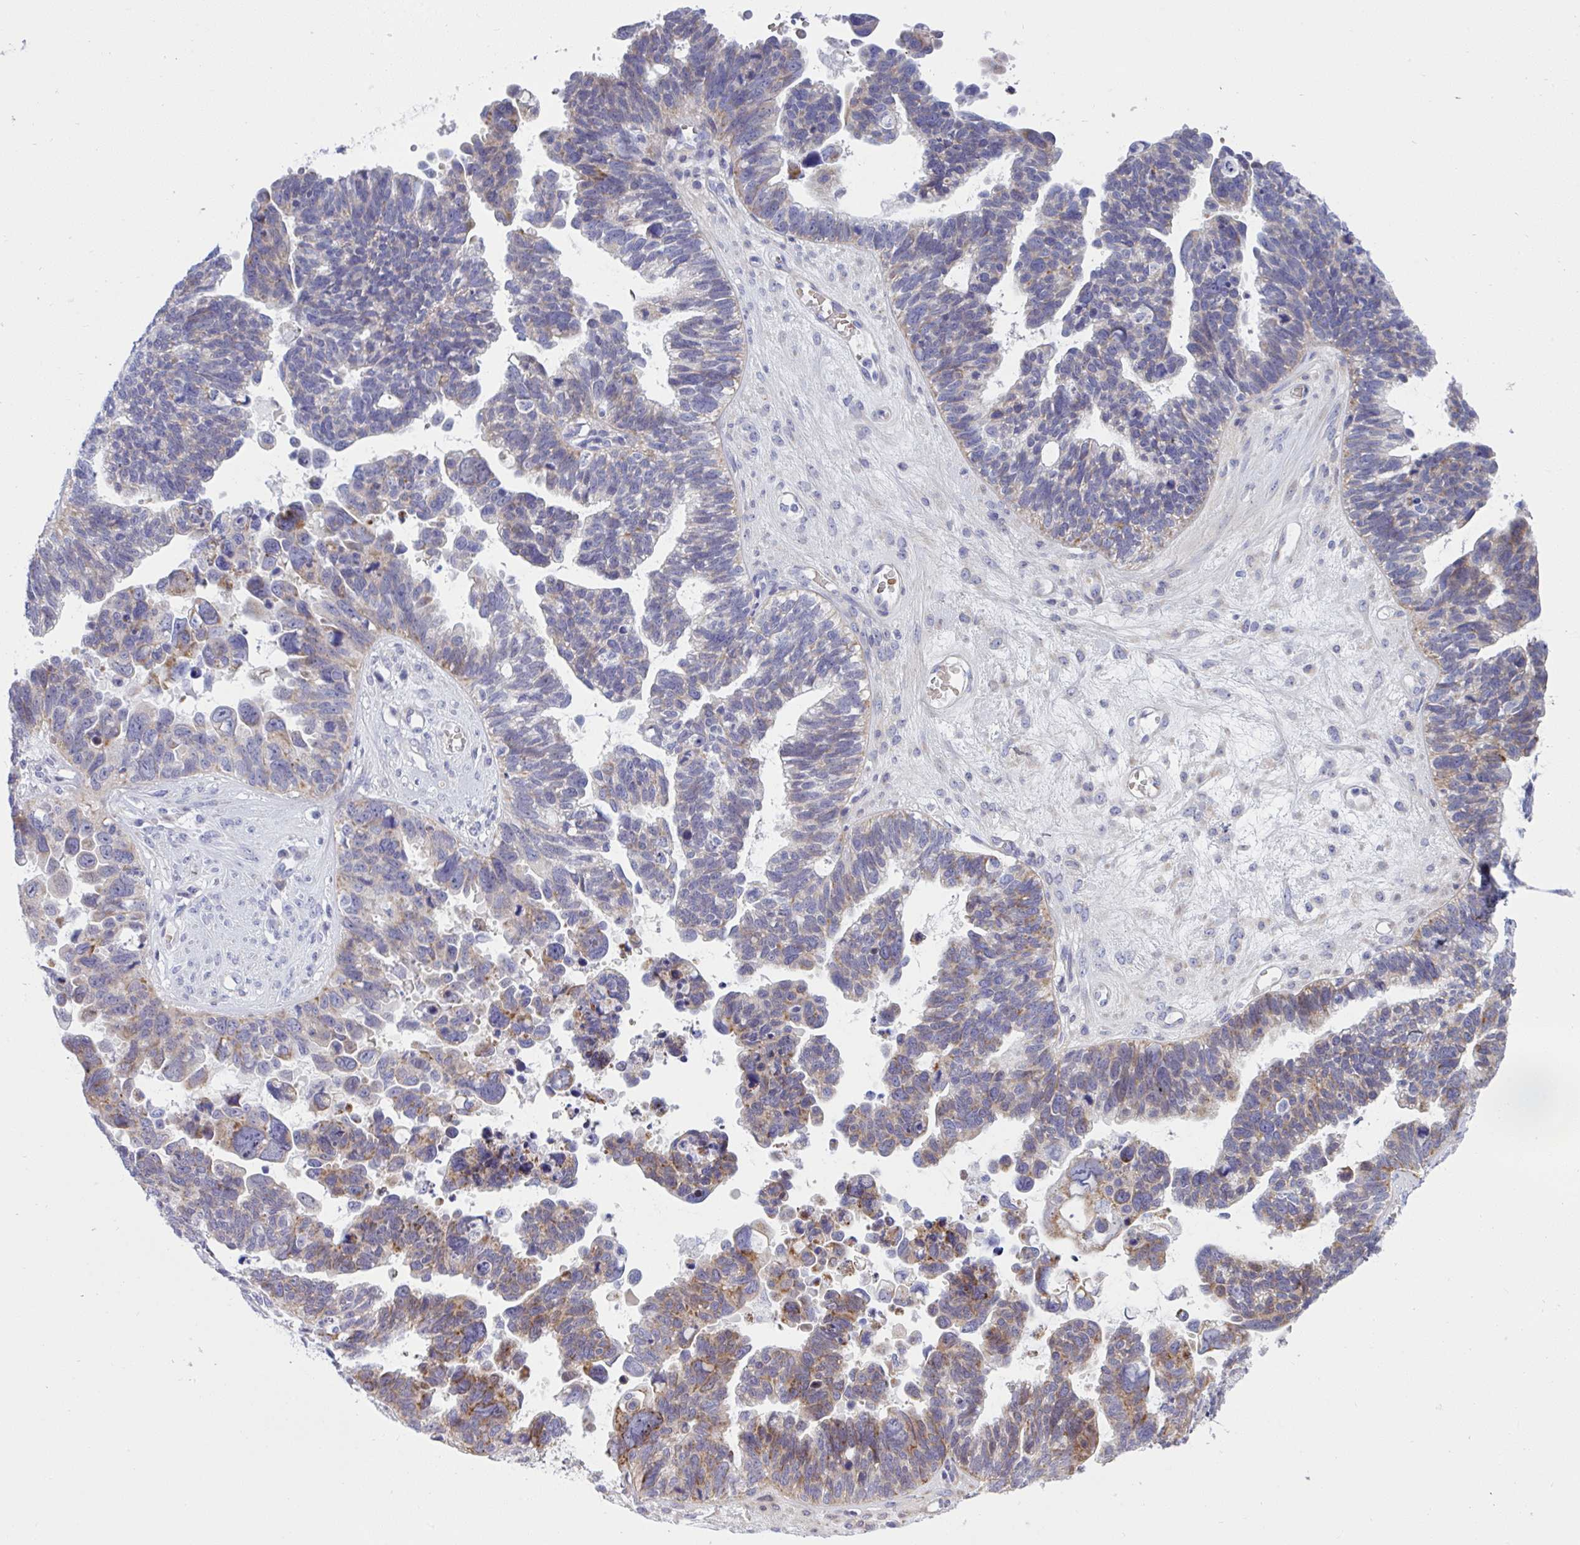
{"staining": {"intensity": "moderate", "quantity": "25%-75%", "location": "cytoplasmic/membranous"}, "tissue": "ovarian cancer", "cell_type": "Tumor cells", "image_type": "cancer", "snomed": [{"axis": "morphology", "description": "Cystadenocarcinoma, serous, NOS"}, {"axis": "topography", "description": "Ovary"}], "caption": "Serous cystadenocarcinoma (ovarian) stained with immunohistochemistry (IHC) exhibits moderate cytoplasmic/membranous positivity in approximately 25%-75% of tumor cells.", "gene": "NTN1", "patient": {"sex": "female", "age": 60}}